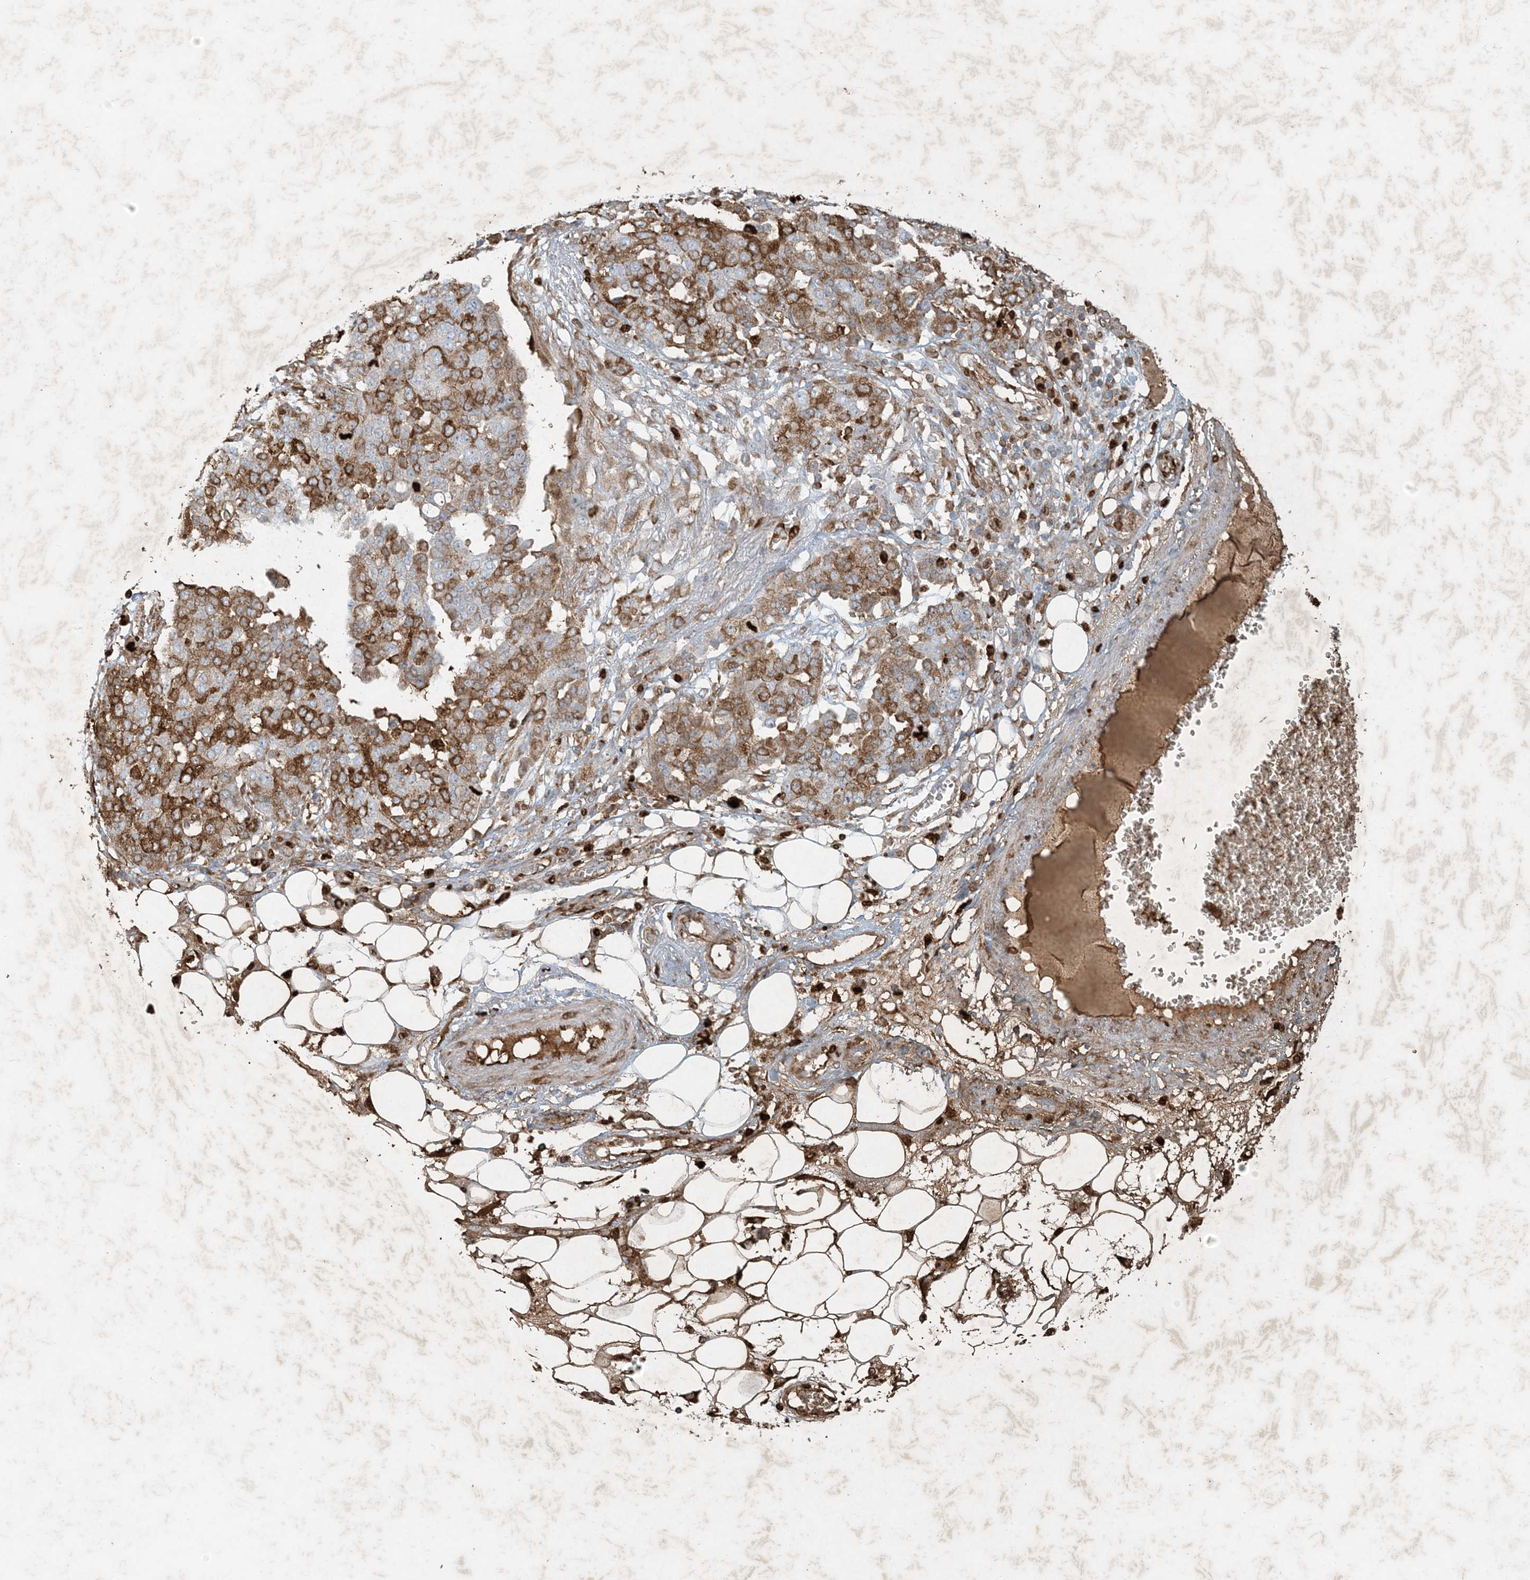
{"staining": {"intensity": "strong", "quantity": ">75%", "location": "cytoplasmic/membranous"}, "tissue": "ovarian cancer", "cell_type": "Tumor cells", "image_type": "cancer", "snomed": [{"axis": "morphology", "description": "Cystadenocarcinoma, serous, NOS"}, {"axis": "topography", "description": "Soft tissue"}, {"axis": "topography", "description": "Ovary"}], "caption": "High-magnification brightfield microscopy of ovarian serous cystadenocarcinoma stained with DAB (brown) and counterstained with hematoxylin (blue). tumor cells exhibit strong cytoplasmic/membranous expression is identified in about>75% of cells.", "gene": "MCOLN1", "patient": {"sex": "female", "age": 57}}